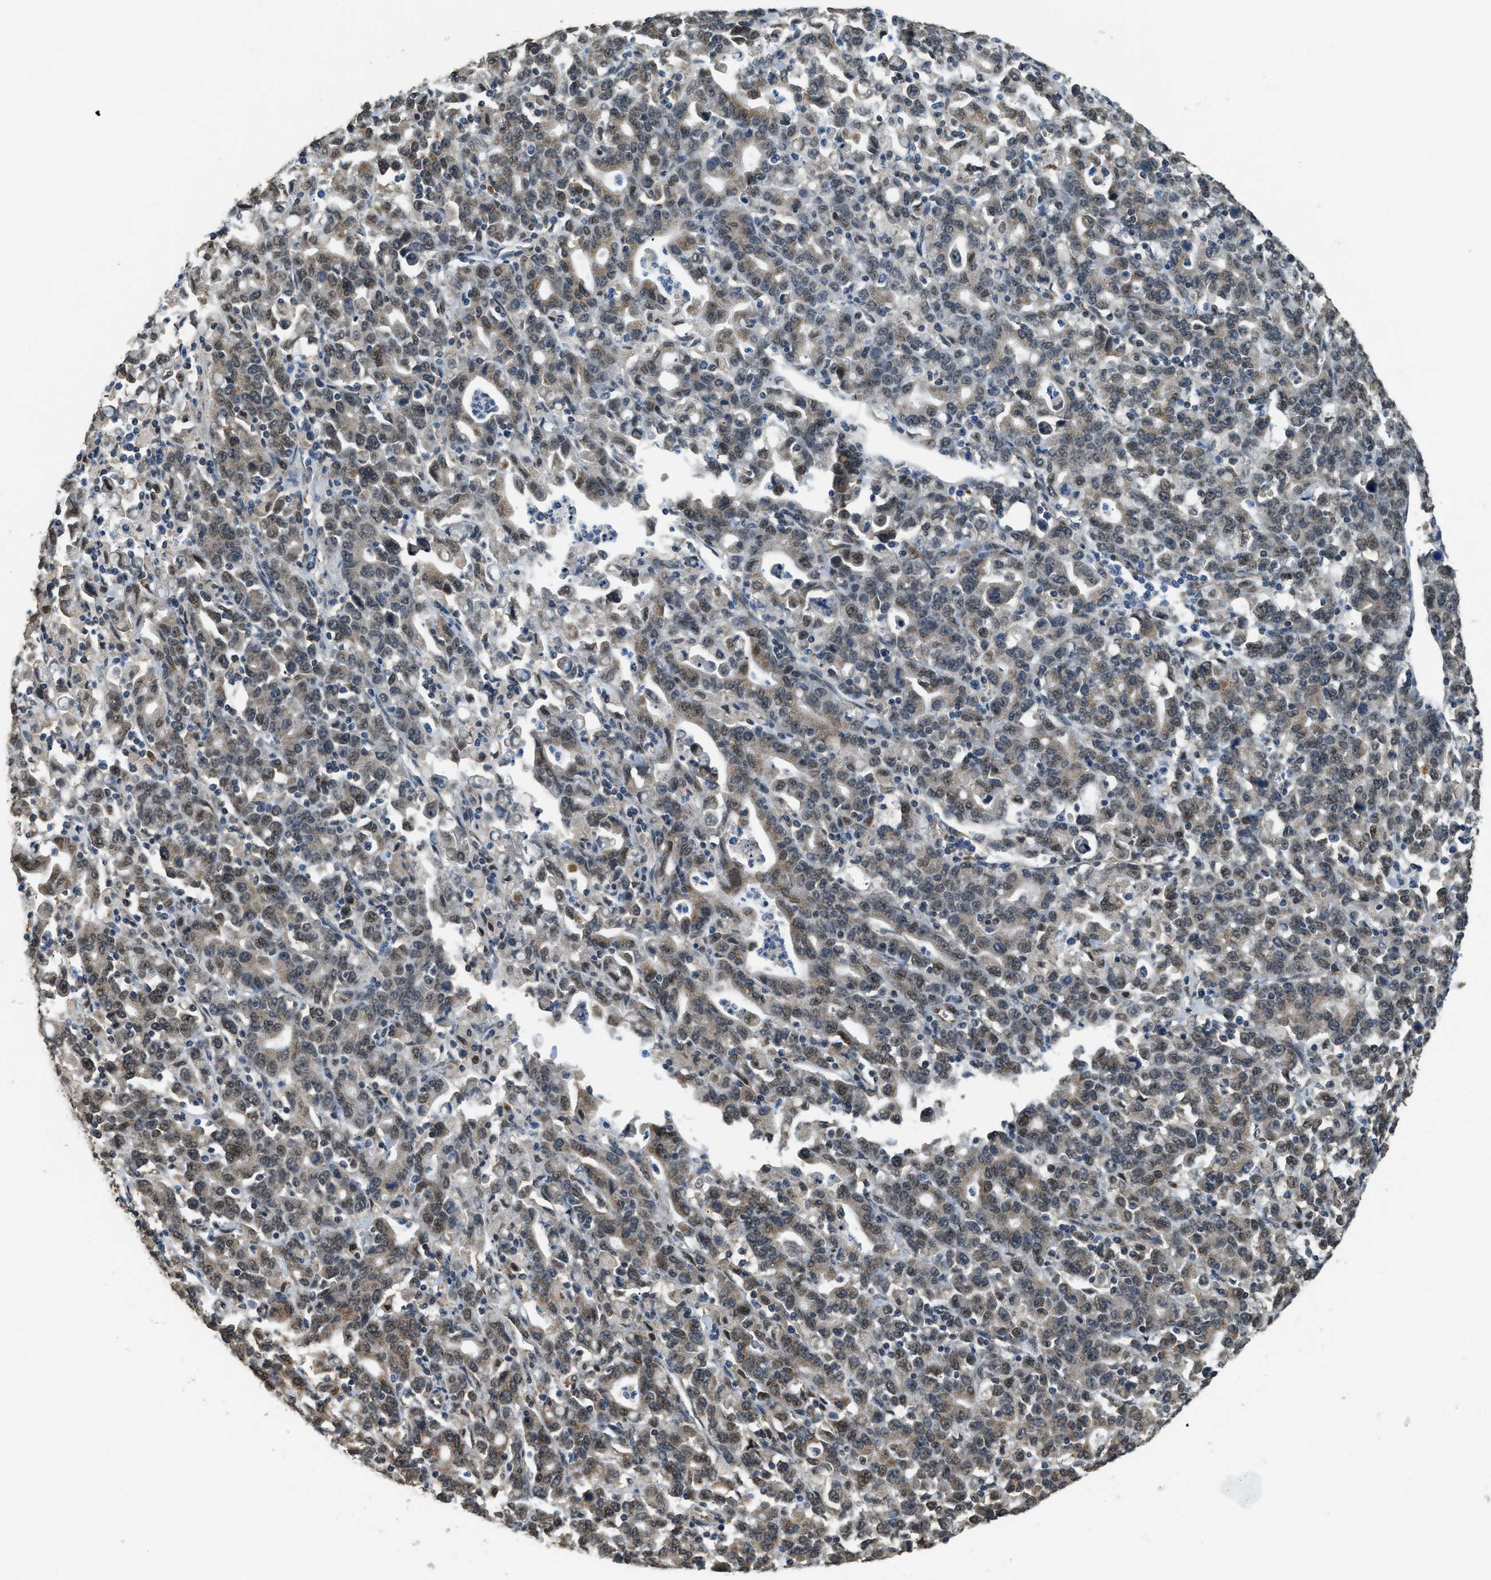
{"staining": {"intensity": "moderate", "quantity": "25%-75%", "location": "cytoplasmic/membranous,nuclear"}, "tissue": "stomach cancer", "cell_type": "Tumor cells", "image_type": "cancer", "snomed": [{"axis": "morphology", "description": "Adenocarcinoma, NOS"}, {"axis": "topography", "description": "Stomach, upper"}], "caption": "Human stomach cancer stained with a brown dye exhibits moderate cytoplasmic/membranous and nuclear positive positivity in approximately 25%-75% of tumor cells.", "gene": "IPO7", "patient": {"sex": "male", "age": 69}}